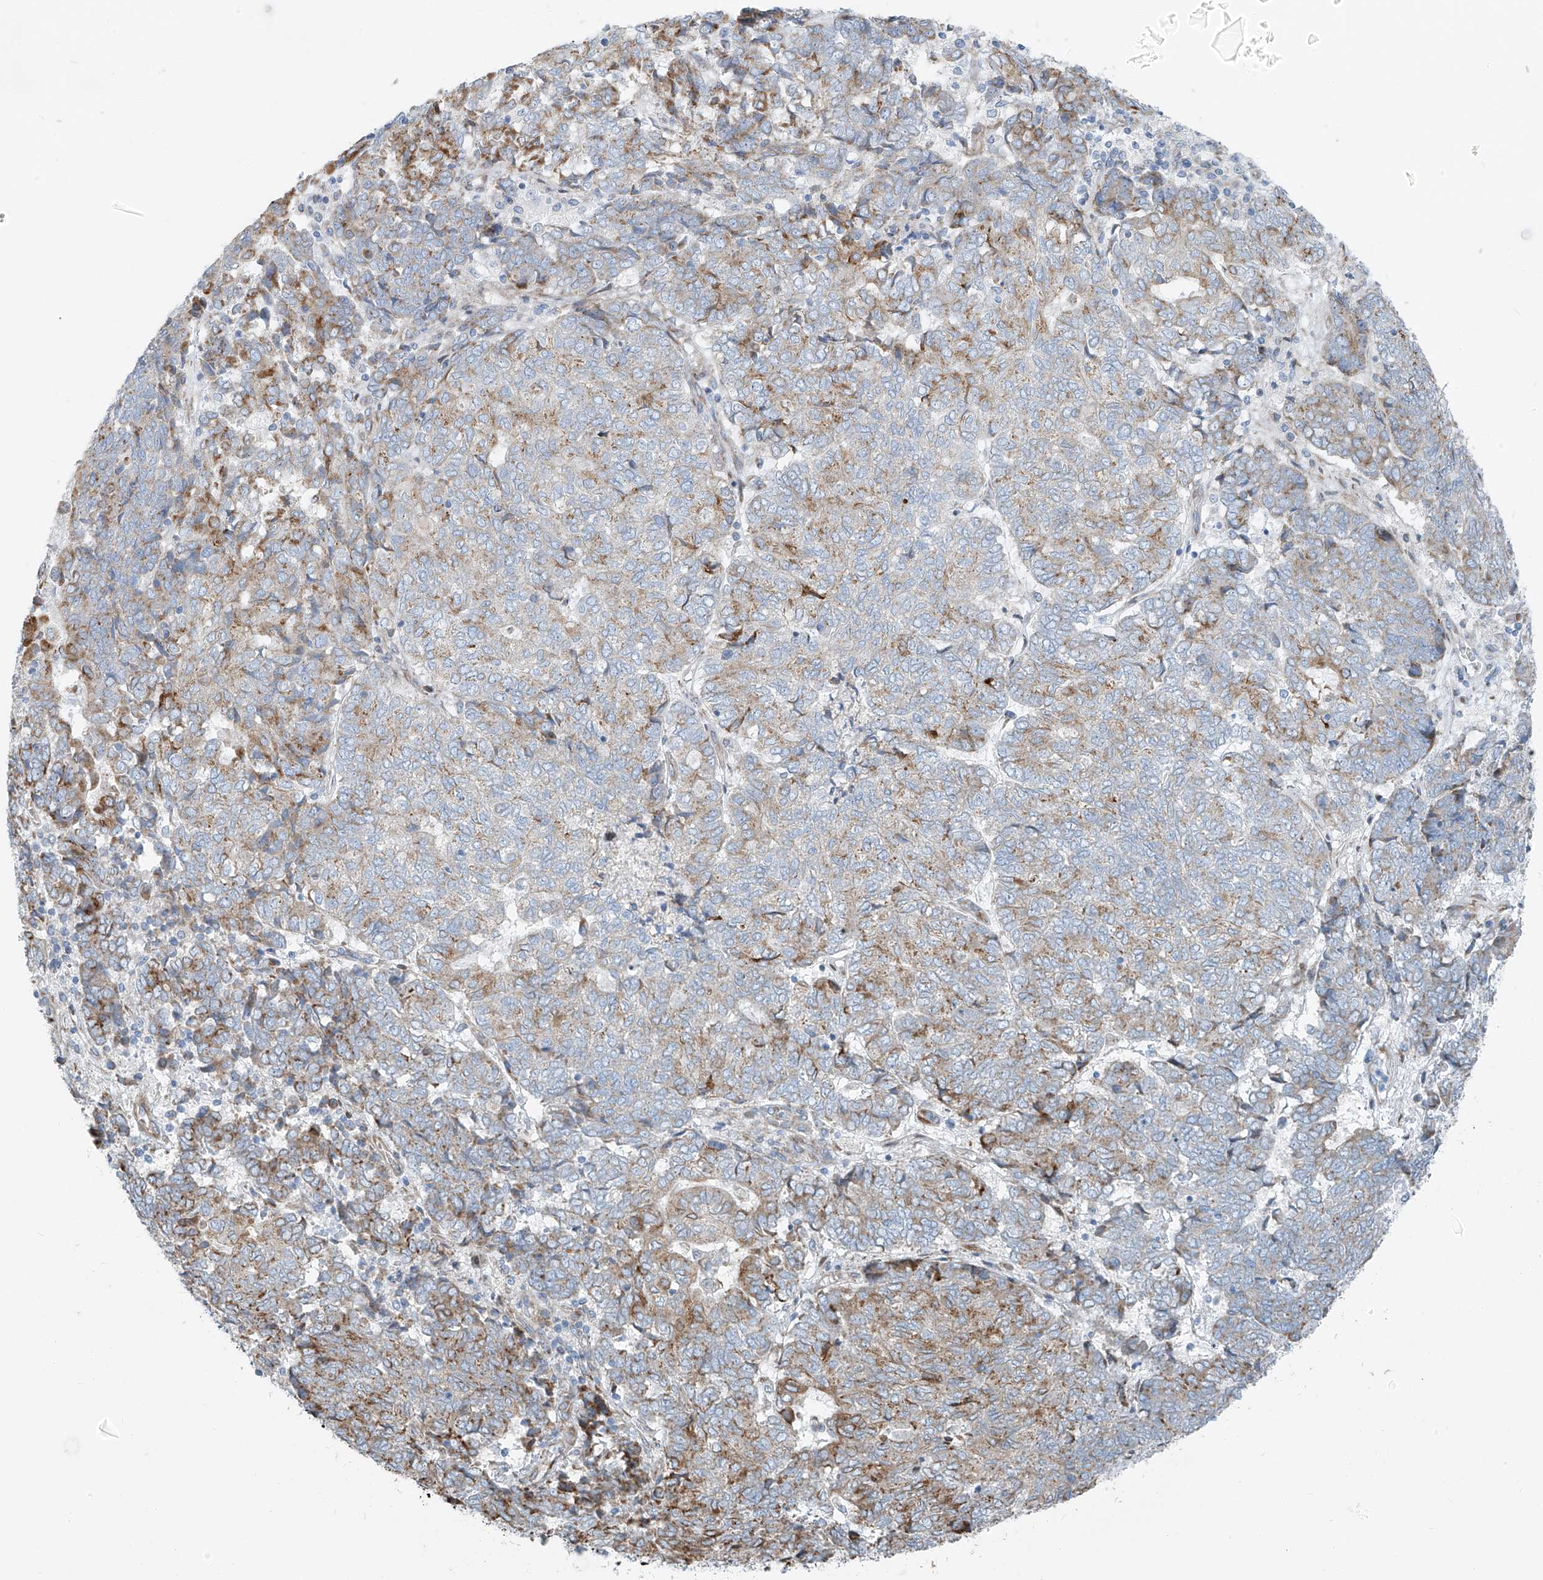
{"staining": {"intensity": "moderate", "quantity": "<25%", "location": "cytoplasmic/membranous"}, "tissue": "endometrial cancer", "cell_type": "Tumor cells", "image_type": "cancer", "snomed": [{"axis": "morphology", "description": "Adenocarcinoma, NOS"}, {"axis": "topography", "description": "Endometrium"}], "caption": "High-magnification brightfield microscopy of endometrial cancer (adenocarcinoma) stained with DAB (3,3'-diaminobenzidine) (brown) and counterstained with hematoxylin (blue). tumor cells exhibit moderate cytoplasmic/membranous positivity is seen in about<25% of cells. The staining was performed using DAB (3,3'-diaminobenzidine), with brown indicating positive protein expression. Nuclei are stained blue with hematoxylin.", "gene": "HIC2", "patient": {"sex": "female", "age": 80}}